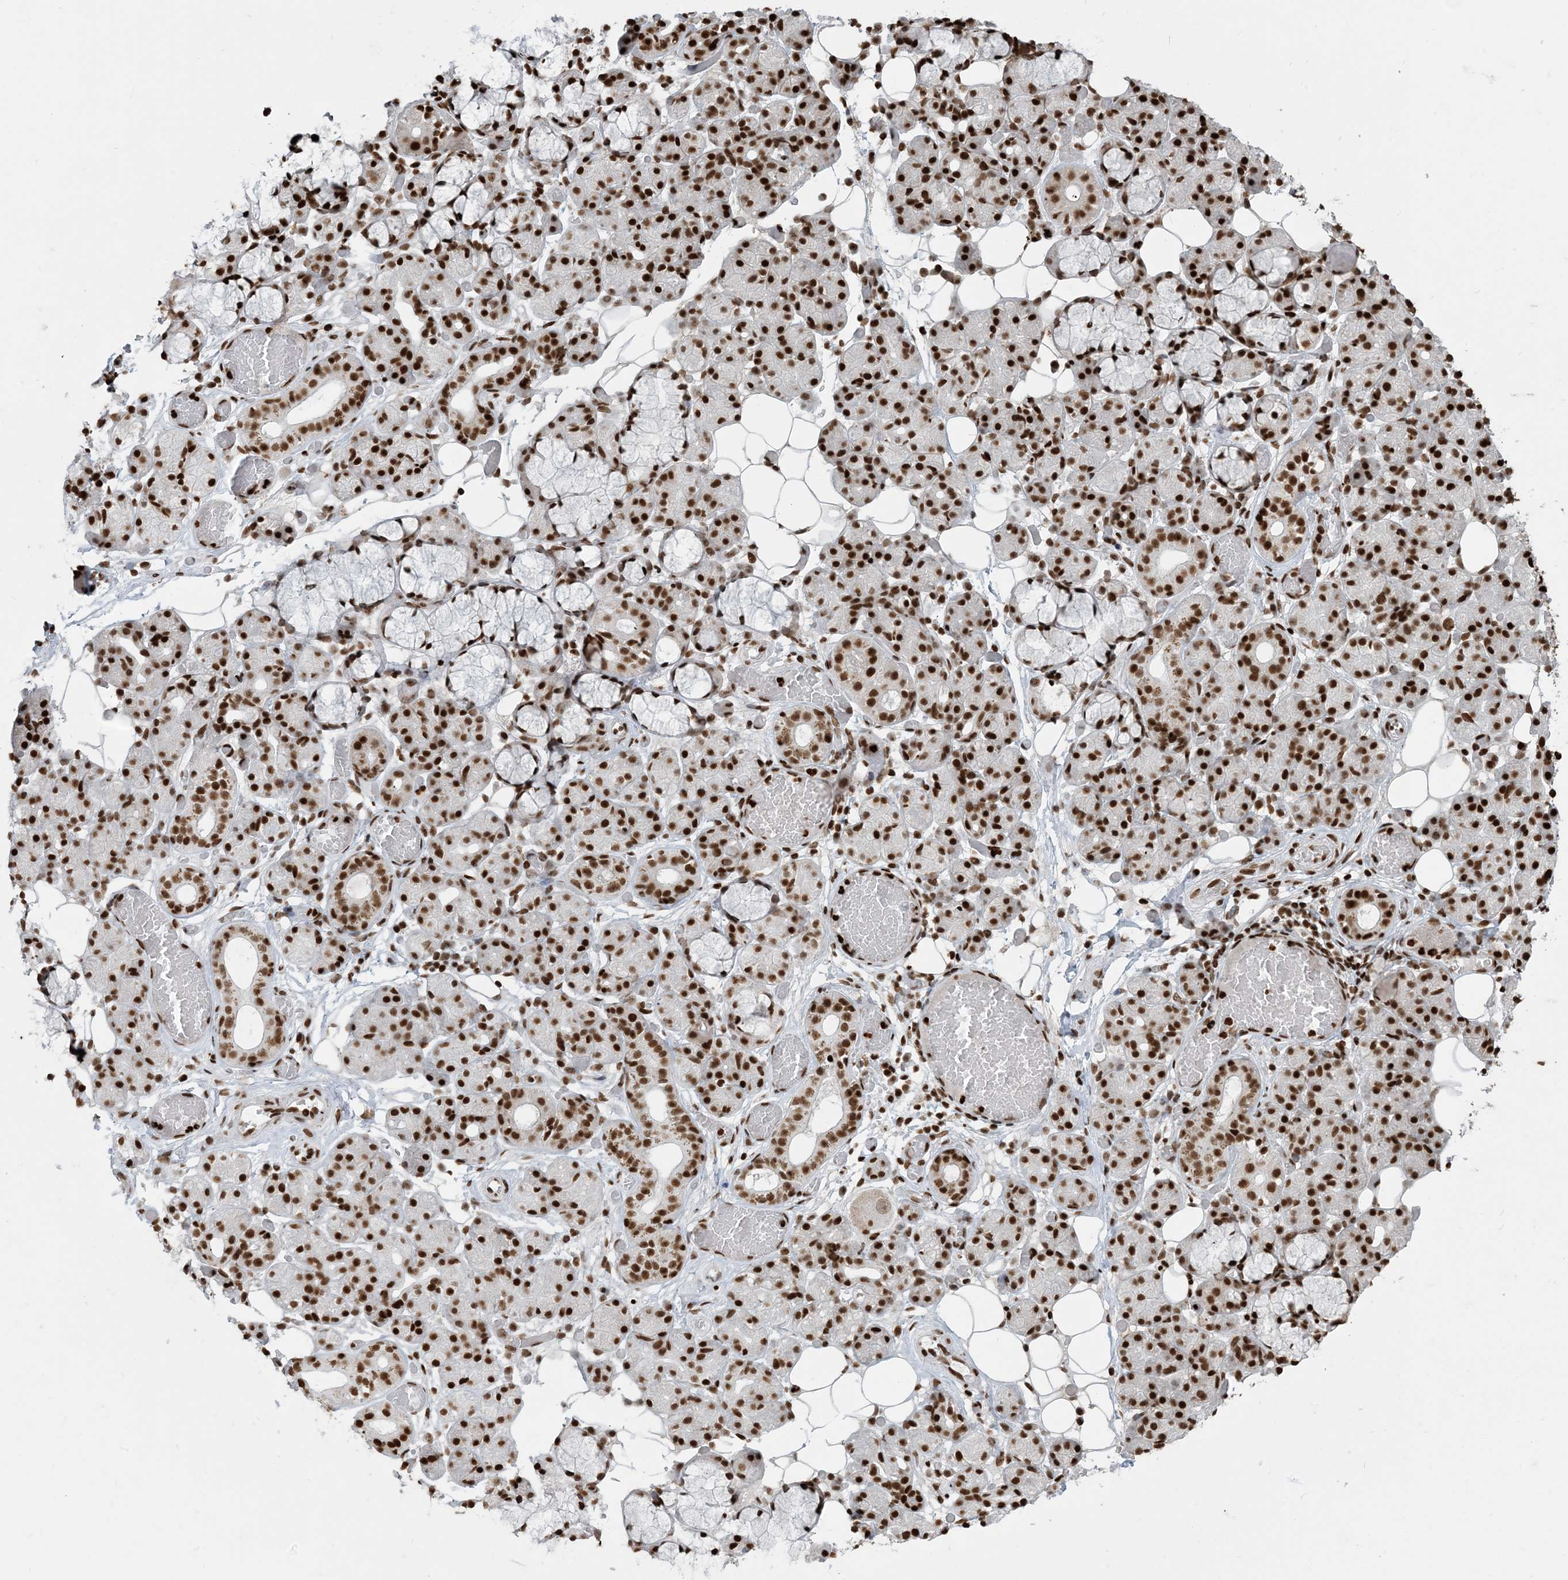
{"staining": {"intensity": "strong", "quantity": ">75%", "location": "nuclear"}, "tissue": "salivary gland", "cell_type": "Glandular cells", "image_type": "normal", "snomed": [{"axis": "morphology", "description": "Normal tissue, NOS"}, {"axis": "topography", "description": "Salivary gland"}], "caption": "Glandular cells exhibit strong nuclear staining in approximately >75% of cells in normal salivary gland.", "gene": "H3", "patient": {"sex": "male", "age": 63}}